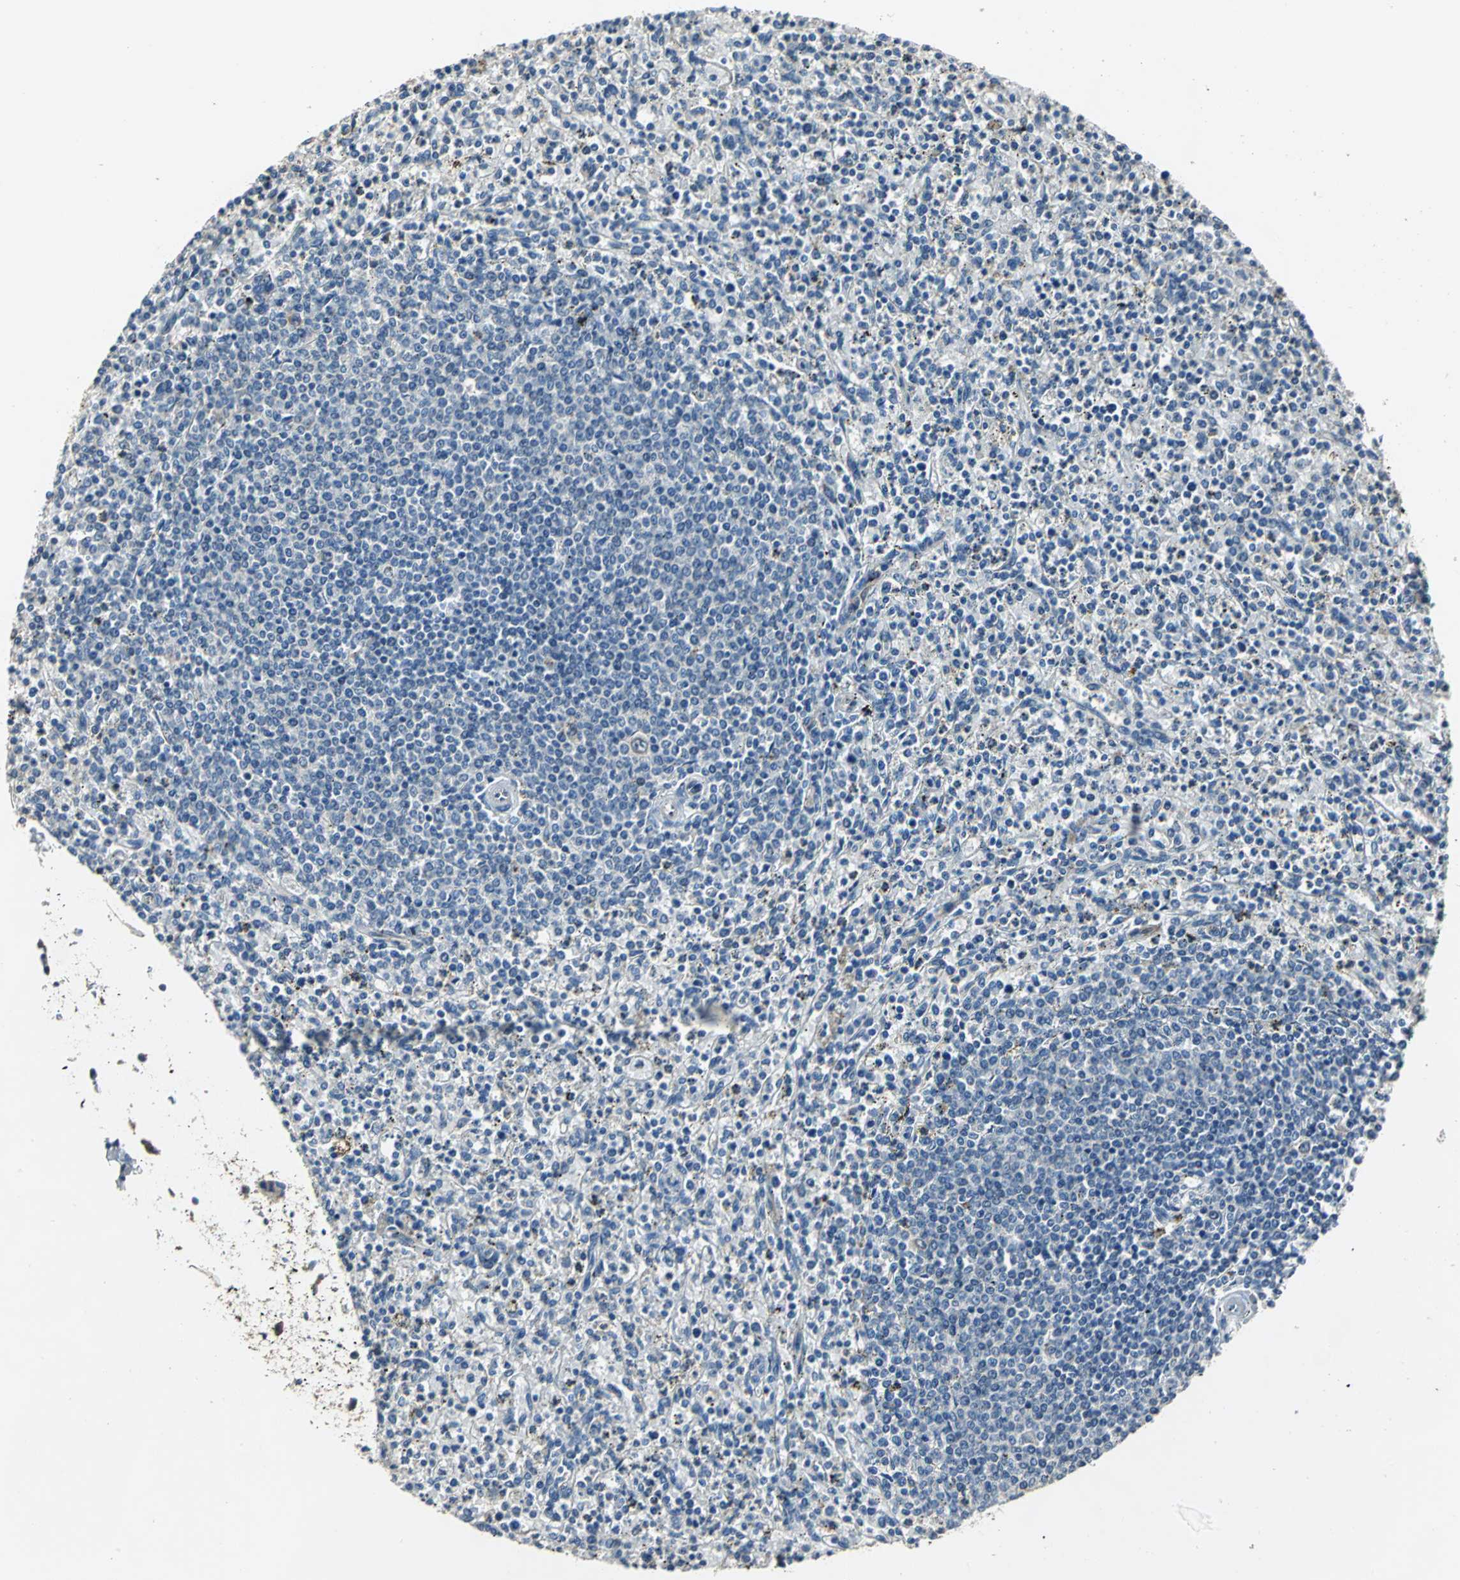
{"staining": {"intensity": "negative", "quantity": "none", "location": "none"}, "tissue": "spleen", "cell_type": "Cells in red pulp", "image_type": "normal", "snomed": [{"axis": "morphology", "description": "Normal tissue, NOS"}, {"axis": "topography", "description": "Spleen"}], "caption": "Cells in red pulp show no significant protein positivity in benign spleen. (DAB (3,3'-diaminobenzidine) immunohistochemistry (IHC) visualized using brightfield microscopy, high magnification).", "gene": "OCLN", "patient": {"sex": "male", "age": 72}}